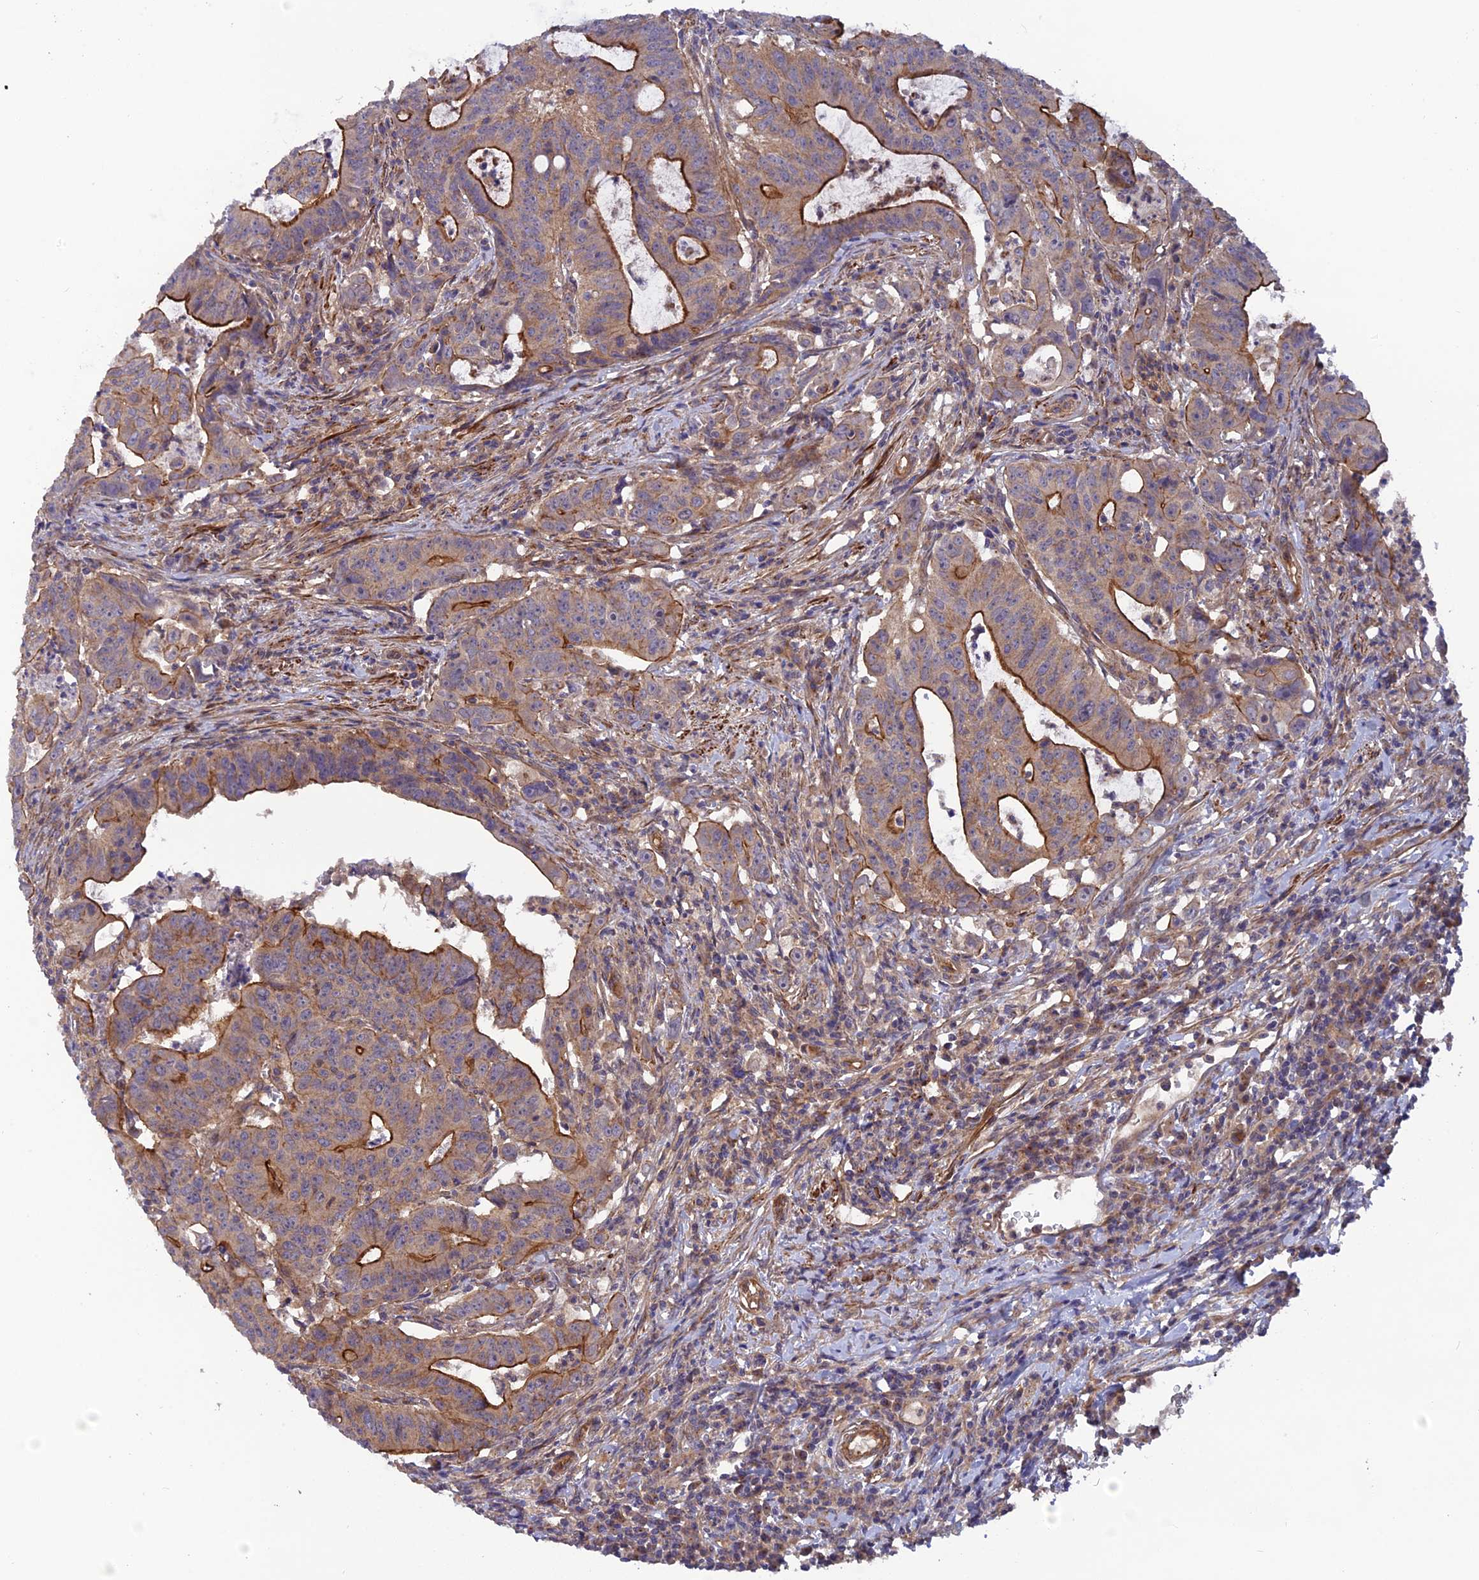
{"staining": {"intensity": "strong", "quantity": "25%-75%", "location": "cytoplasmic/membranous"}, "tissue": "colorectal cancer", "cell_type": "Tumor cells", "image_type": "cancer", "snomed": [{"axis": "morphology", "description": "Adenocarcinoma, NOS"}, {"axis": "topography", "description": "Rectum"}], "caption": "Protein positivity by immunohistochemistry reveals strong cytoplasmic/membranous expression in about 25%-75% of tumor cells in colorectal cancer.", "gene": "ADAMTS15", "patient": {"sex": "male", "age": 69}}